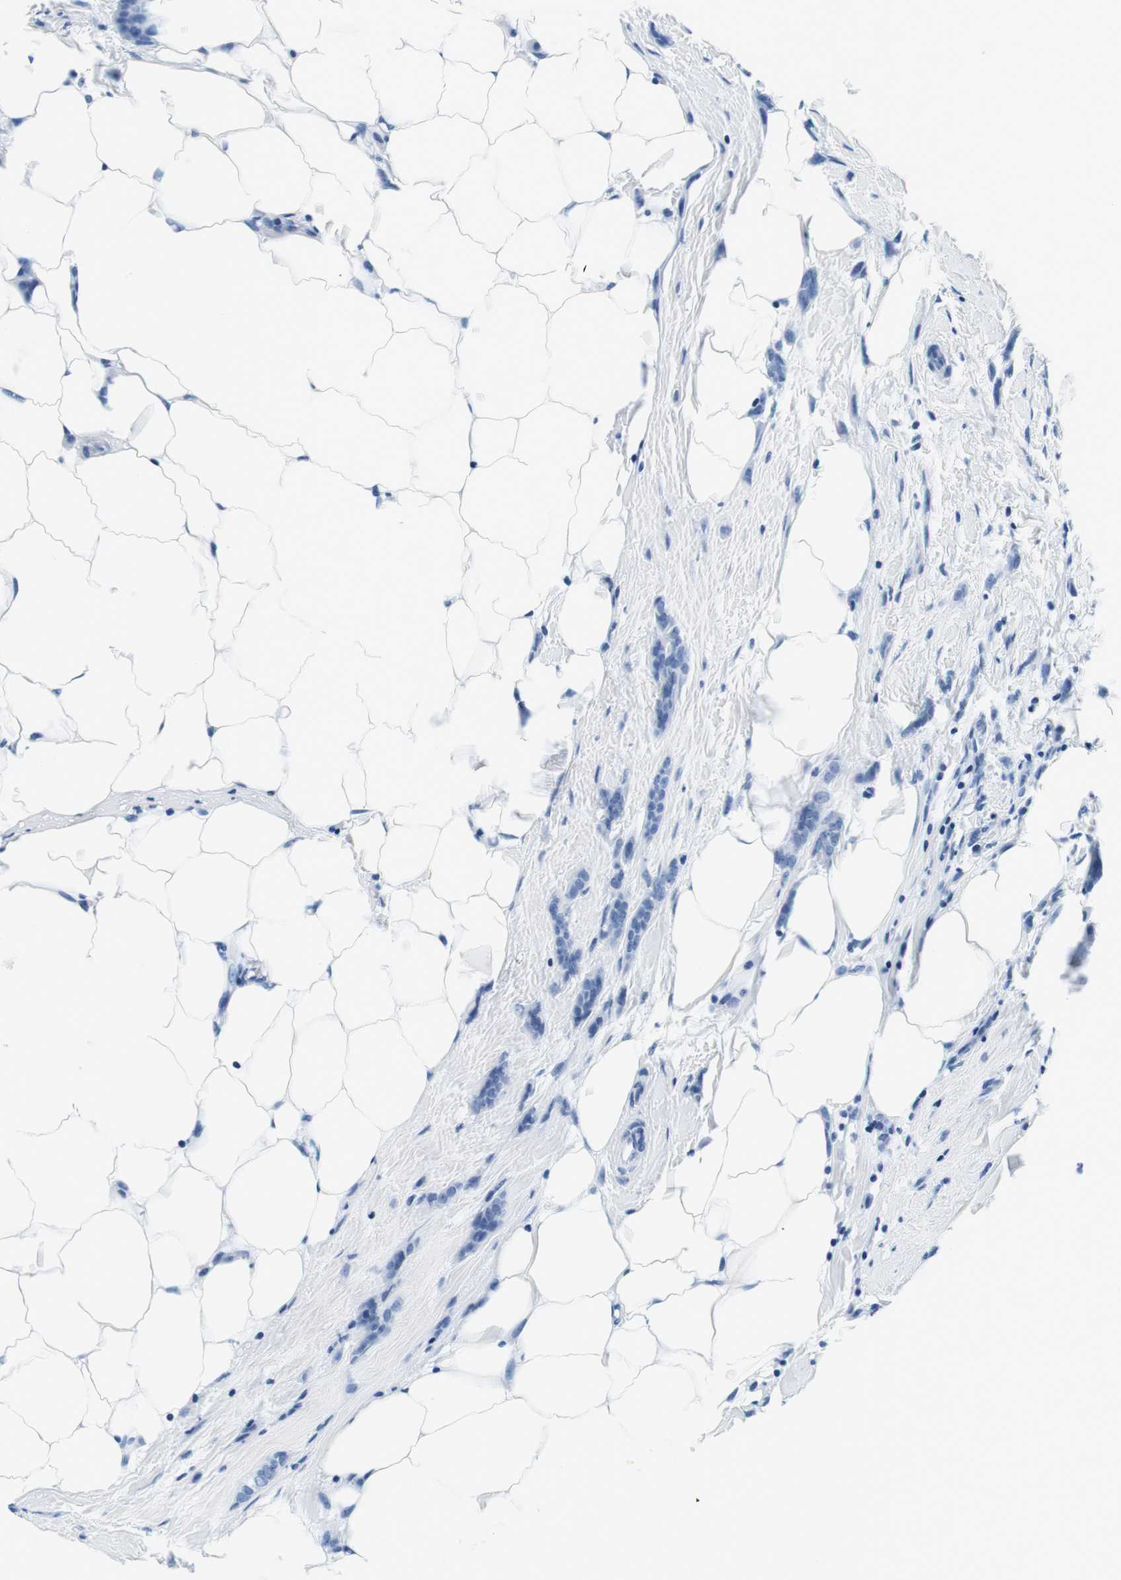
{"staining": {"intensity": "negative", "quantity": "none", "location": "none"}, "tissue": "breast cancer", "cell_type": "Tumor cells", "image_type": "cancer", "snomed": [{"axis": "morphology", "description": "Lobular carcinoma, in situ"}, {"axis": "morphology", "description": "Lobular carcinoma"}, {"axis": "topography", "description": "Breast"}], "caption": "This histopathology image is of breast cancer stained with immunohistochemistry to label a protein in brown with the nuclei are counter-stained blue. There is no expression in tumor cells.", "gene": "ELANE", "patient": {"sex": "female", "age": 41}}